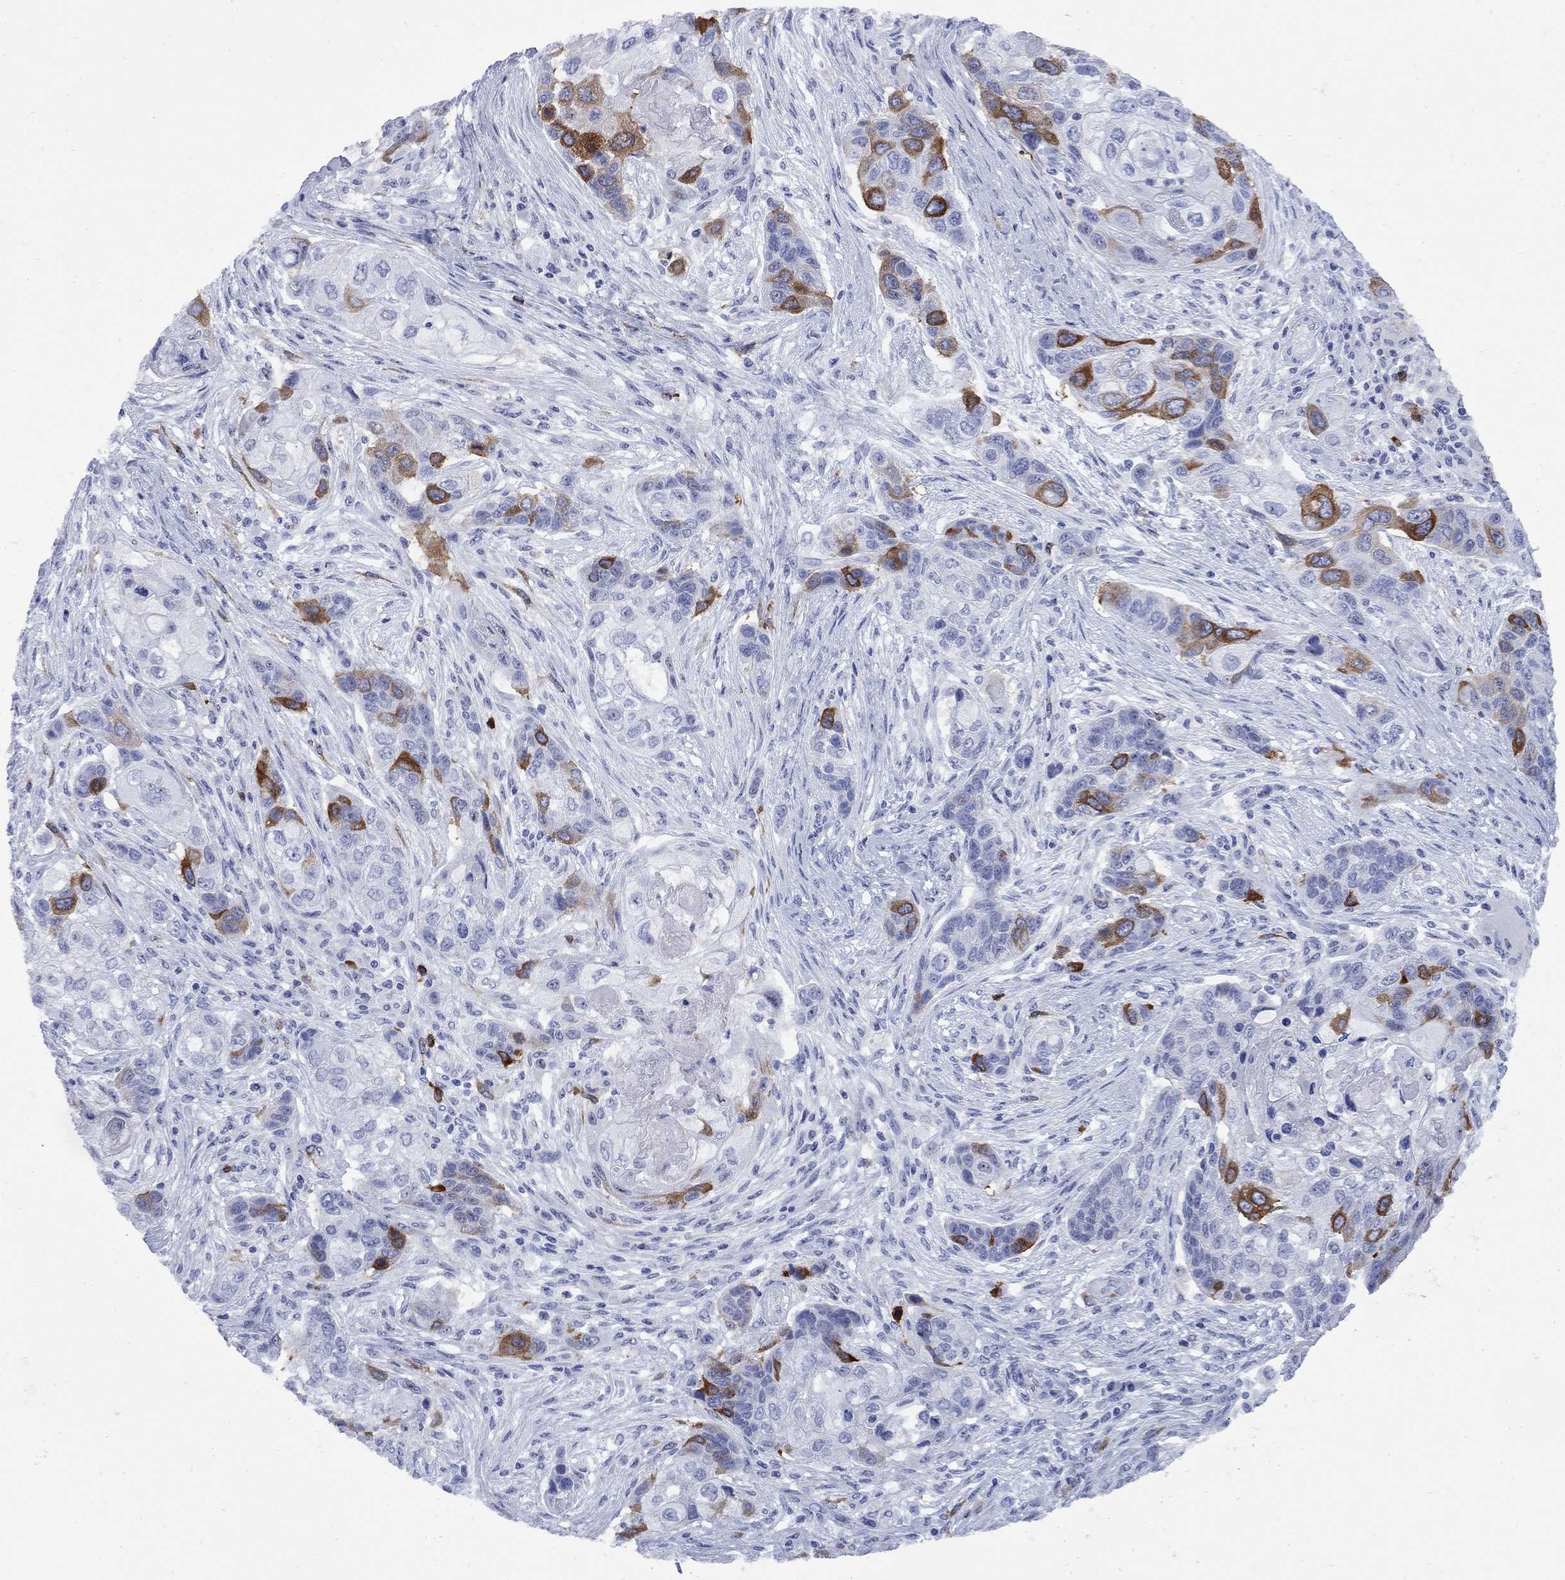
{"staining": {"intensity": "strong", "quantity": "<25%", "location": "cytoplasmic/membranous"}, "tissue": "lung cancer", "cell_type": "Tumor cells", "image_type": "cancer", "snomed": [{"axis": "morphology", "description": "Squamous cell carcinoma, NOS"}, {"axis": "topography", "description": "Lung"}], "caption": "Immunohistochemistry photomicrograph of human lung squamous cell carcinoma stained for a protein (brown), which shows medium levels of strong cytoplasmic/membranous positivity in approximately <25% of tumor cells.", "gene": "TACC3", "patient": {"sex": "male", "age": 69}}